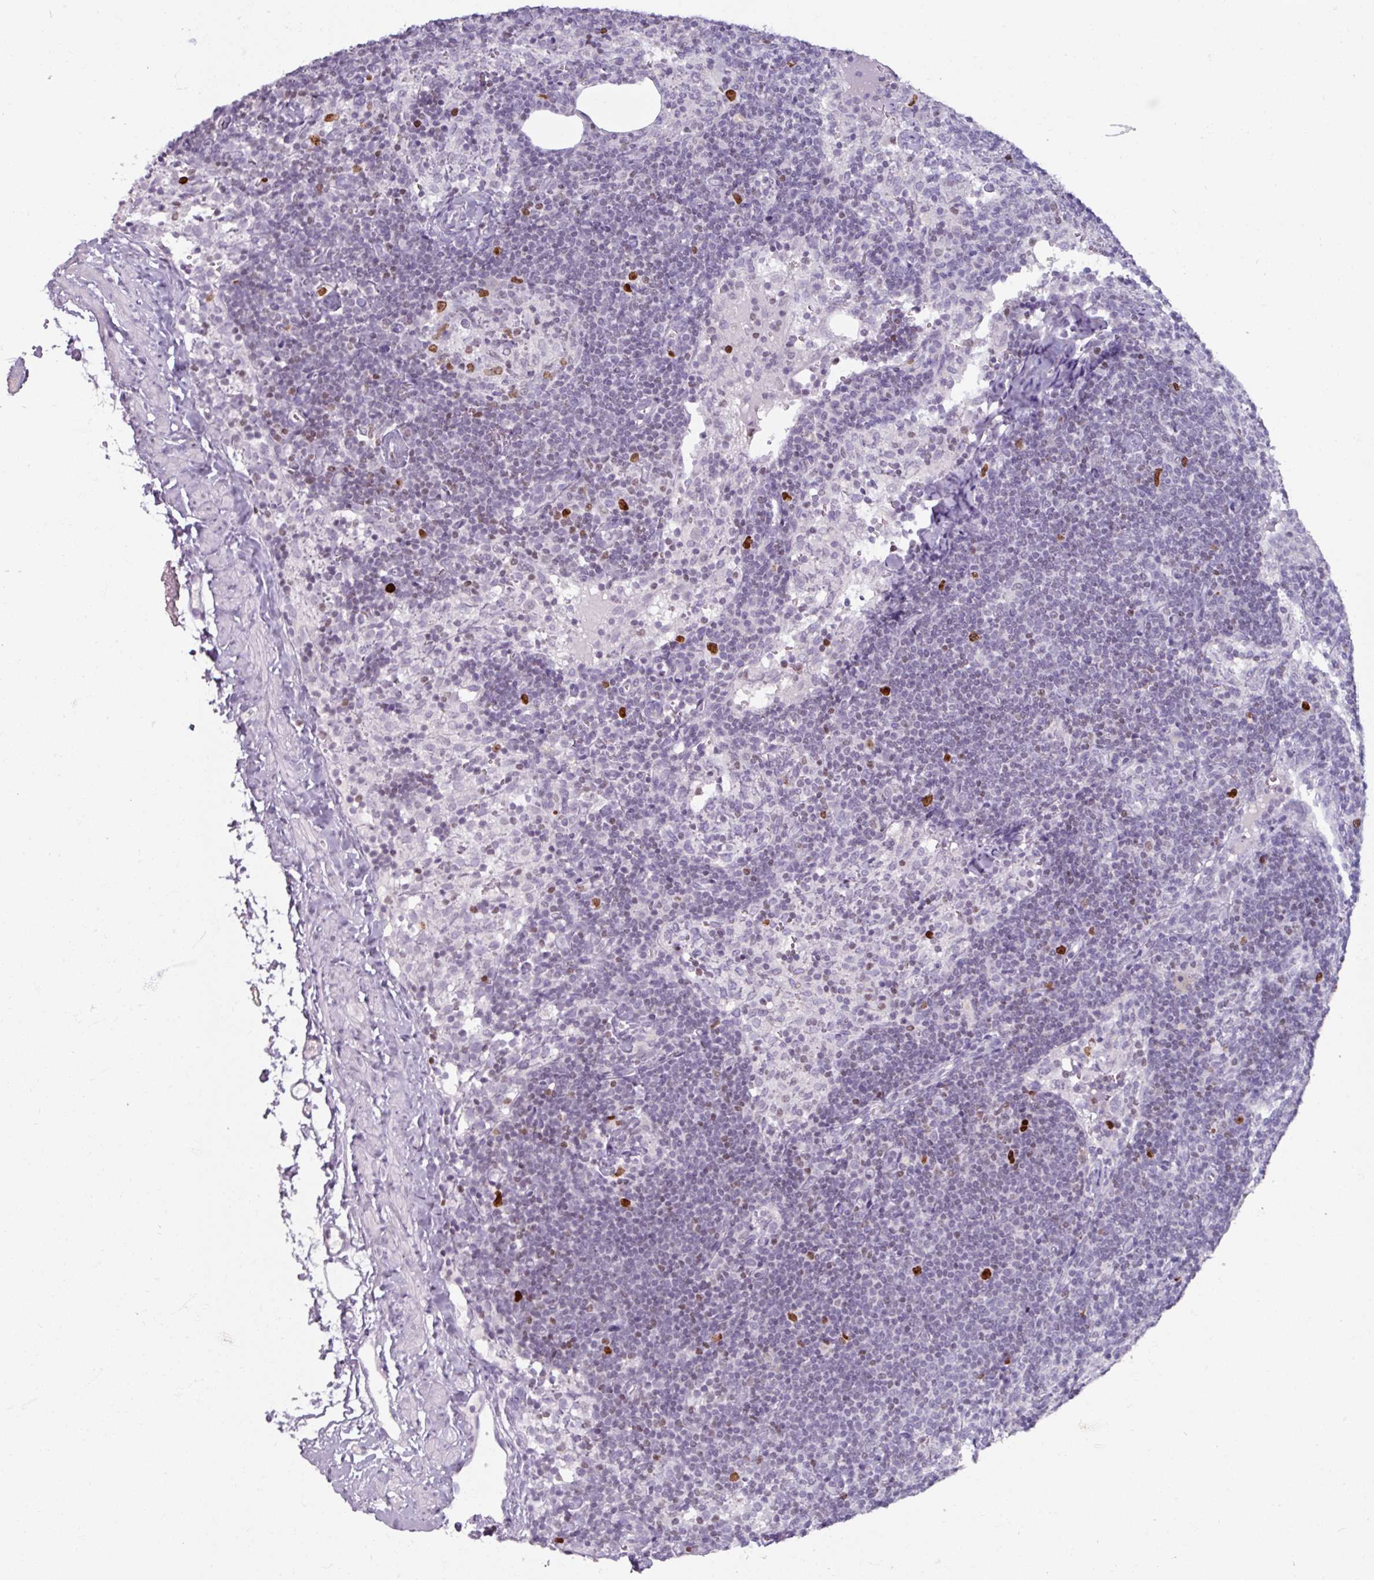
{"staining": {"intensity": "moderate", "quantity": "25%-75%", "location": "nuclear"}, "tissue": "lymph node", "cell_type": "Germinal center cells", "image_type": "normal", "snomed": [{"axis": "morphology", "description": "Normal tissue, NOS"}, {"axis": "topography", "description": "Lymph node"}], "caption": "Human lymph node stained for a protein (brown) demonstrates moderate nuclear positive positivity in about 25%-75% of germinal center cells.", "gene": "ATAD2", "patient": {"sex": "female", "age": 52}}